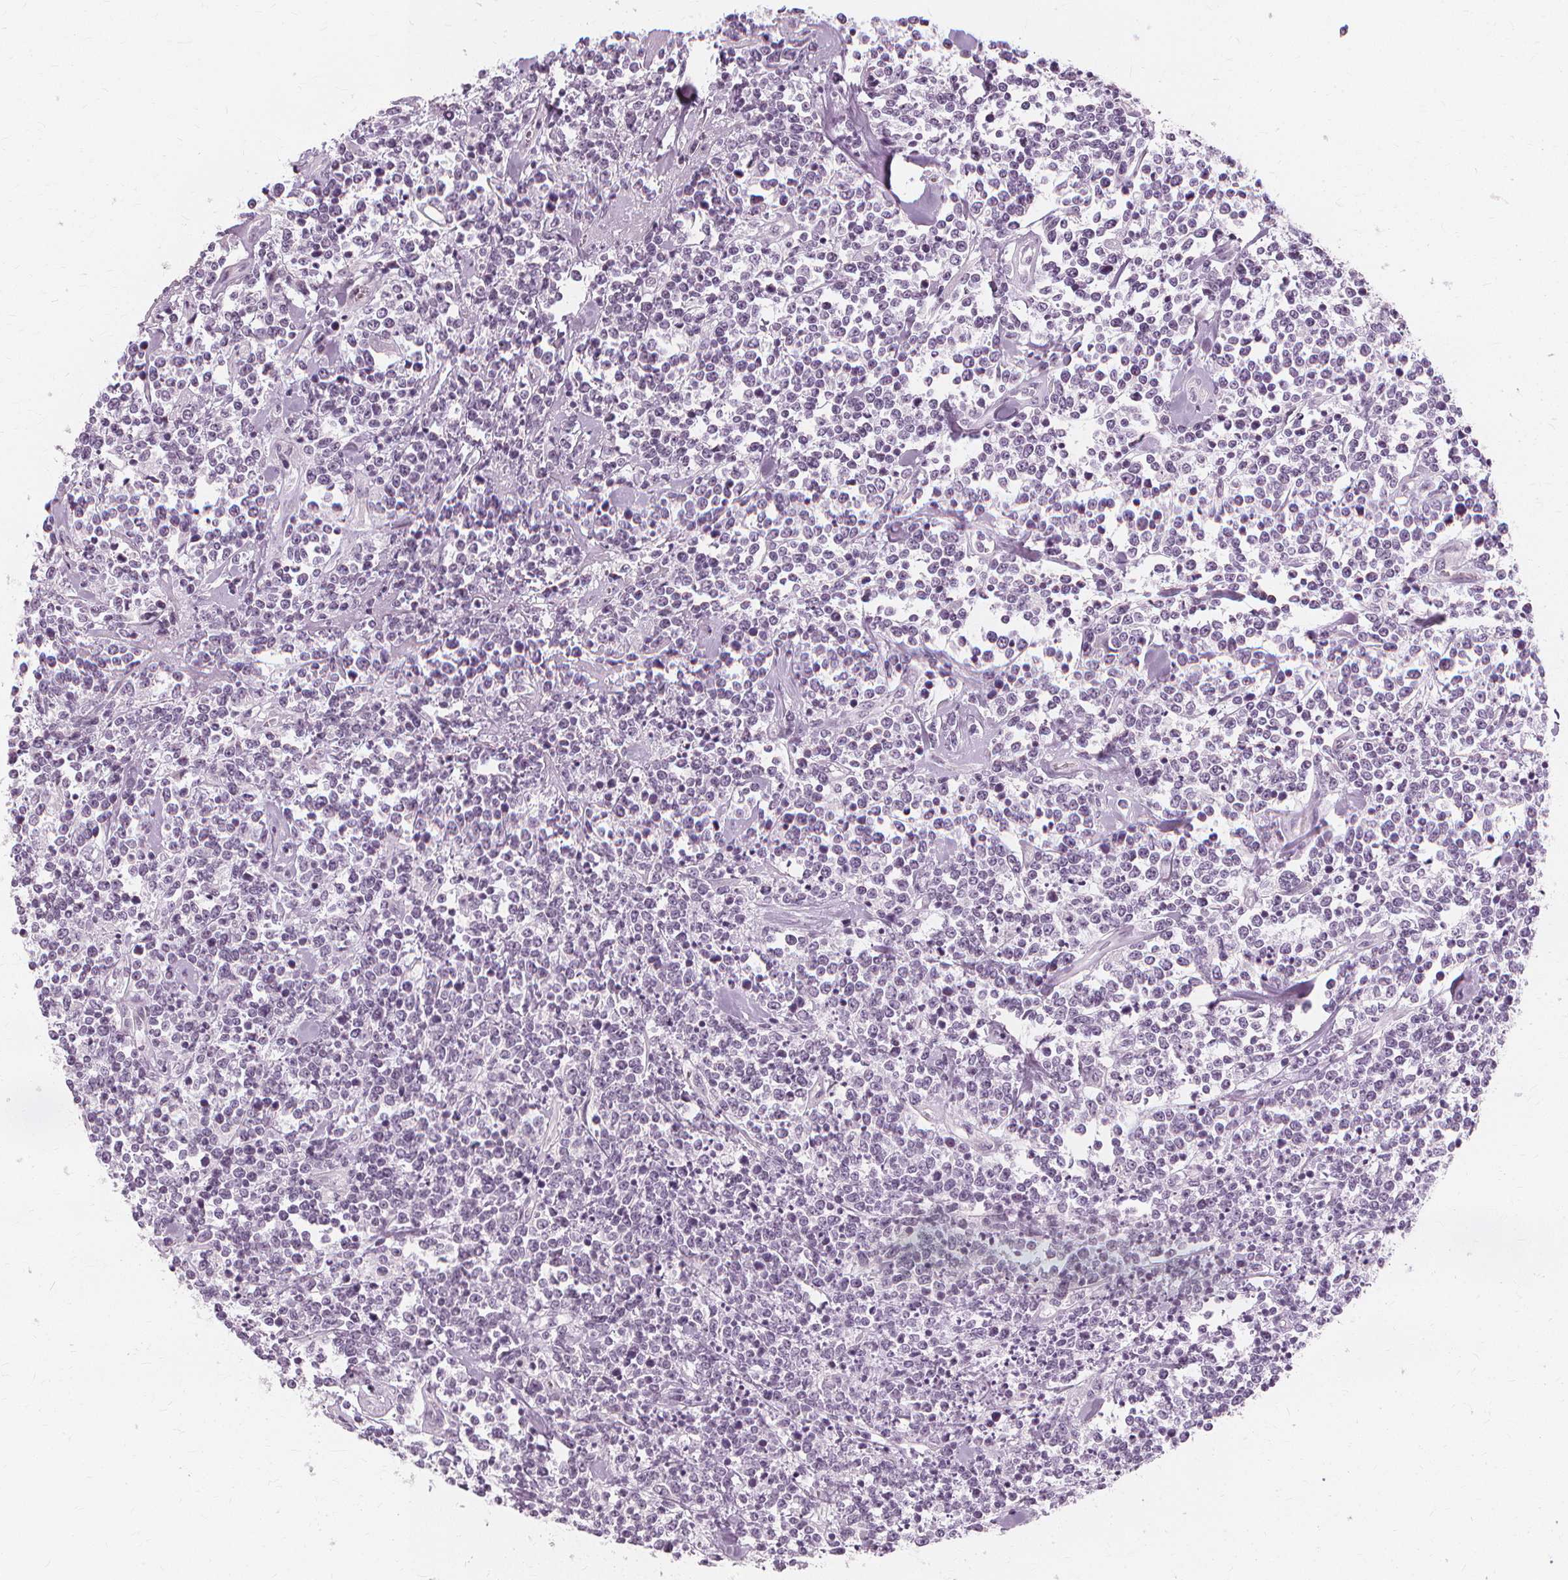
{"staining": {"intensity": "negative", "quantity": "none", "location": "none"}, "tissue": "lymphoma", "cell_type": "Tumor cells", "image_type": "cancer", "snomed": [{"axis": "morphology", "description": "Malignant lymphoma, non-Hodgkin's type, High grade"}, {"axis": "topography", "description": "Colon"}], "caption": "Tumor cells are negative for brown protein staining in malignant lymphoma, non-Hodgkin's type (high-grade).", "gene": "NXPE1", "patient": {"sex": "male", "age": 82}}